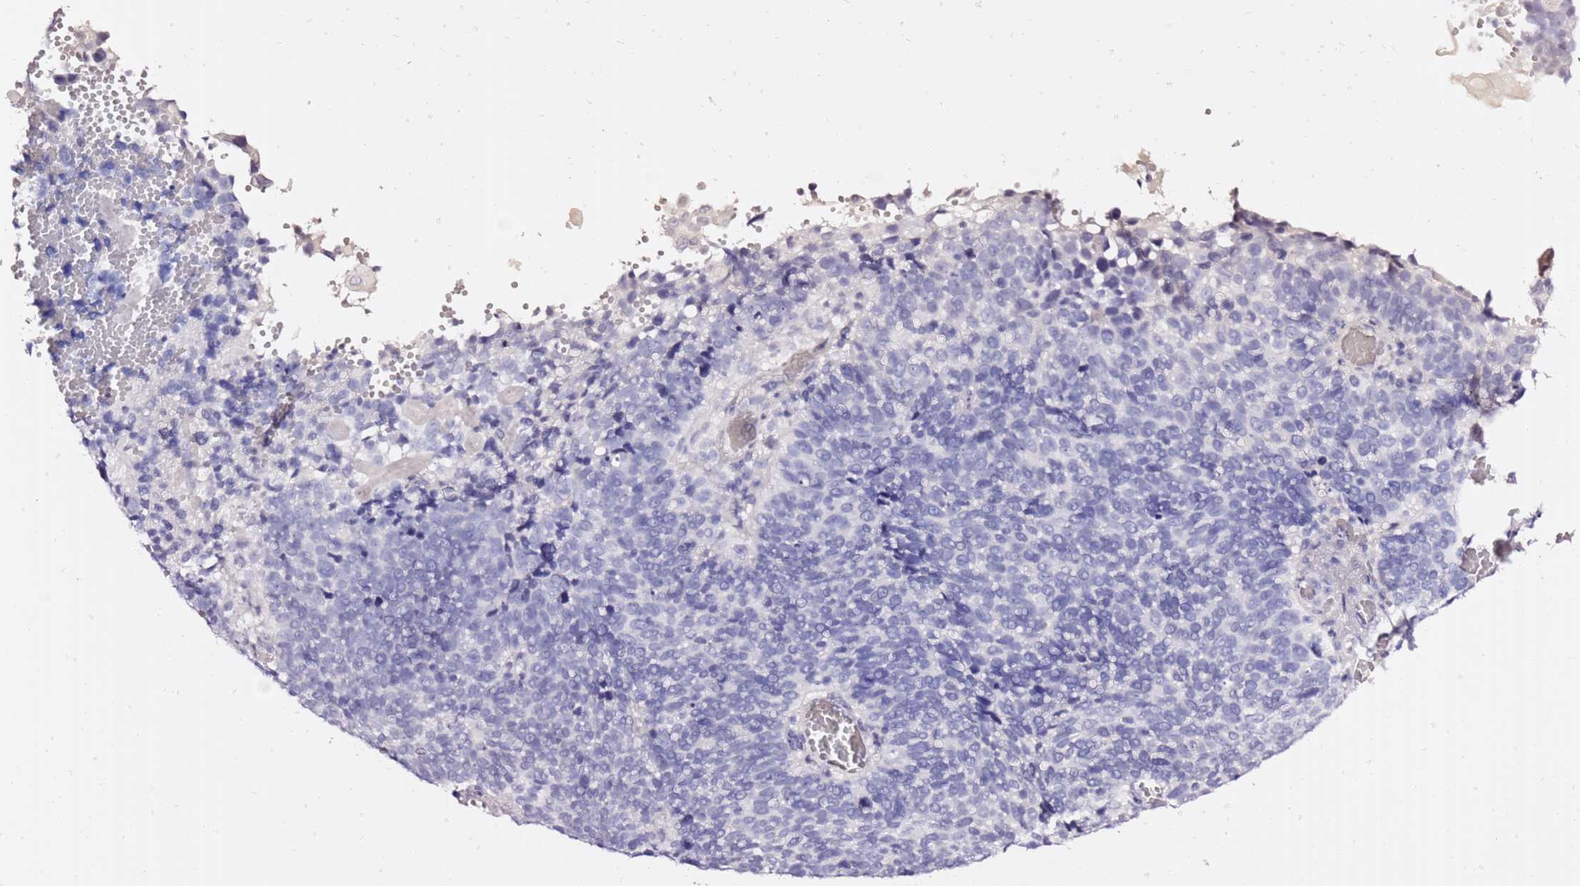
{"staining": {"intensity": "negative", "quantity": "none", "location": "none"}, "tissue": "cervical cancer", "cell_type": "Tumor cells", "image_type": "cancer", "snomed": [{"axis": "morphology", "description": "Squamous cell carcinoma, NOS"}, {"axis": "topography", "description": "Cervix"}], "caption": "A histopathology image of human cervical cancer (squamous cell carcinoma) is negative for staining in tumor cells.", "gene": "LIPF", "patient": {"sex": "female", "age": 39}}